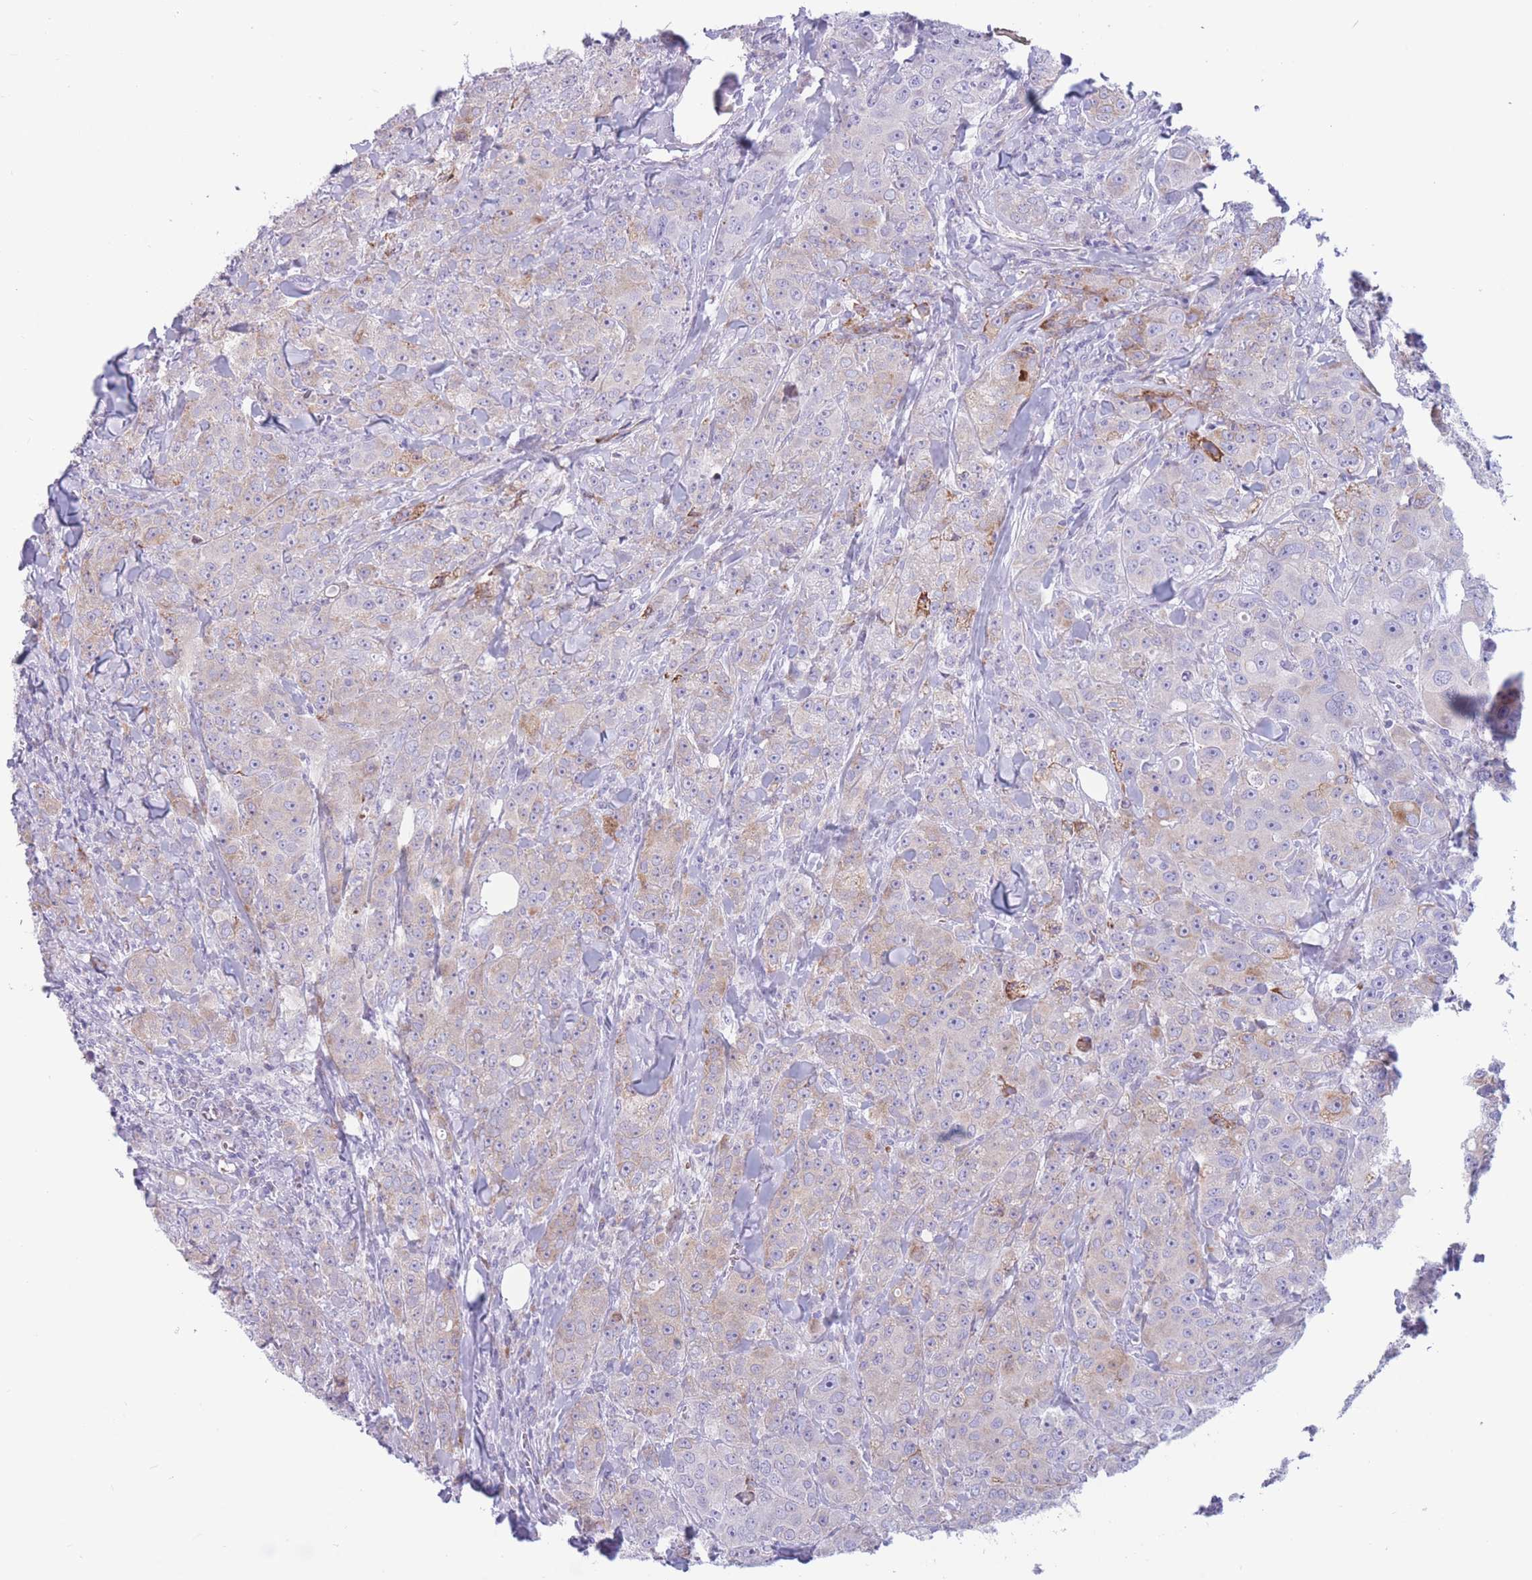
{"staining": {"intensity": "weak", "quantity": "<25%", "location": "cytoplasmic/membranous"}, "tissue": "breast cancer", "cell_type": "Tumor cells", "image_type": "cancer", "snomed": [{"axis": "morphology", "description": "Duct carcinoma"}, {"axis": "topography", "description": "Breast"}], "caption": "Breast intraductal carcinoma was stained to show a protein in brown. There is no significant expression in tumor cells.", "gene": "COL27A1", "patient": {"sex": "female", "age": 43}}